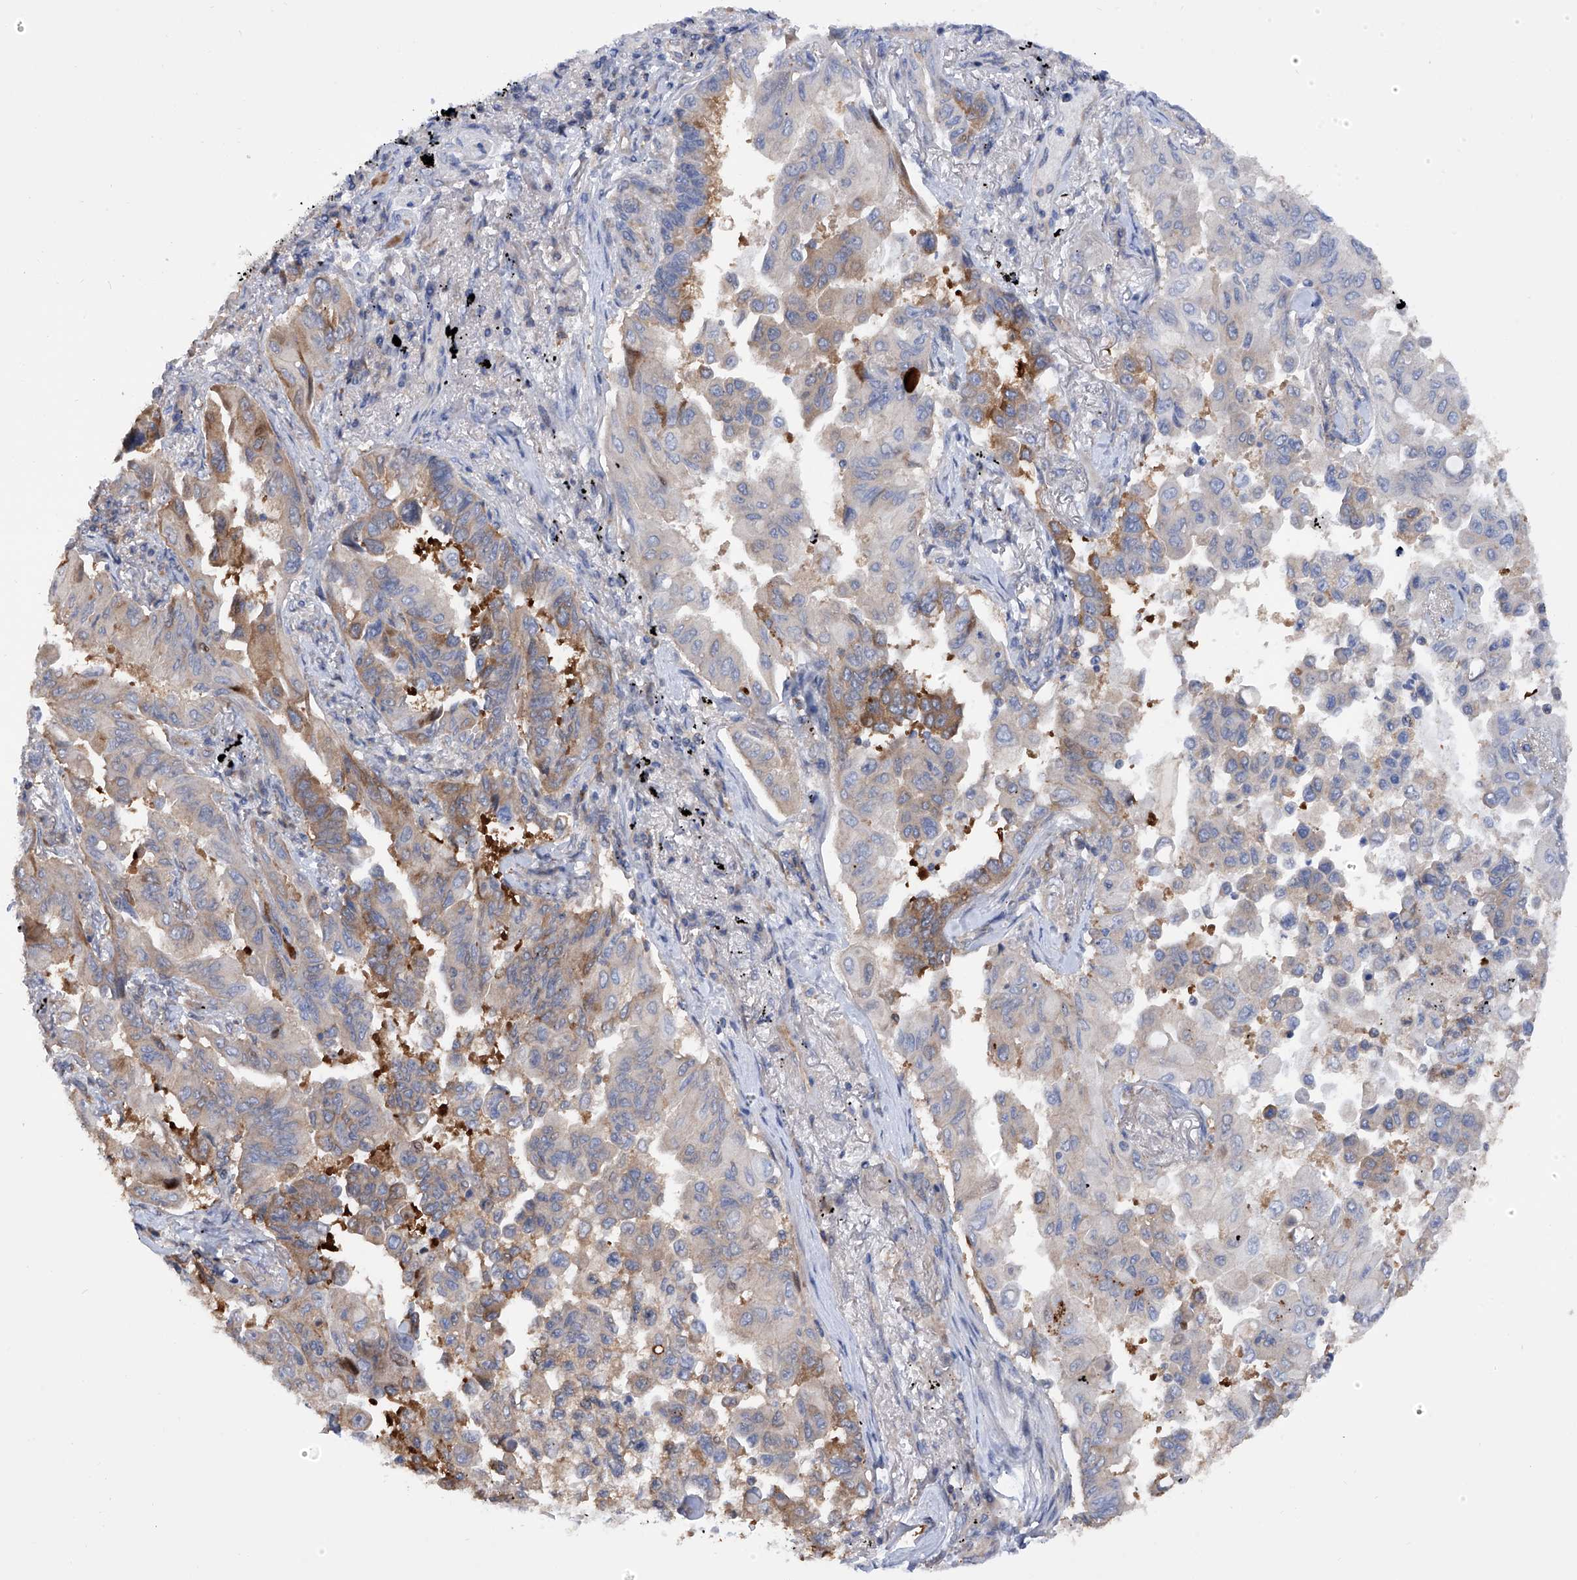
{"staining": {"intensity": "moderate", "quantity": "25%-75%", "location": "cytoplasmic/membranous"}, "tissue": "lung cancer", "cell_type": "Tumor cells", "image_type": "cancer", "snomed": [{"axis": "morphology", "description": "Adenocarcinoma, NOS"}, {"axis": "topography", "description": "Lung"}], "caption": "IHC staining of adenocarcinoma (lung), which displays medium levels of moderate cytoplasmic/membranous staining in about 25%-75% of tumor cells indicating moderate cytoplasmic/membranous protein expression. The staining was performed using DAB (brown) for protein detection and nuclei were counterstained in hematoxylin (blue).", "gene": "NUDT17", "patient": {"sex": "female", "age": 67}}